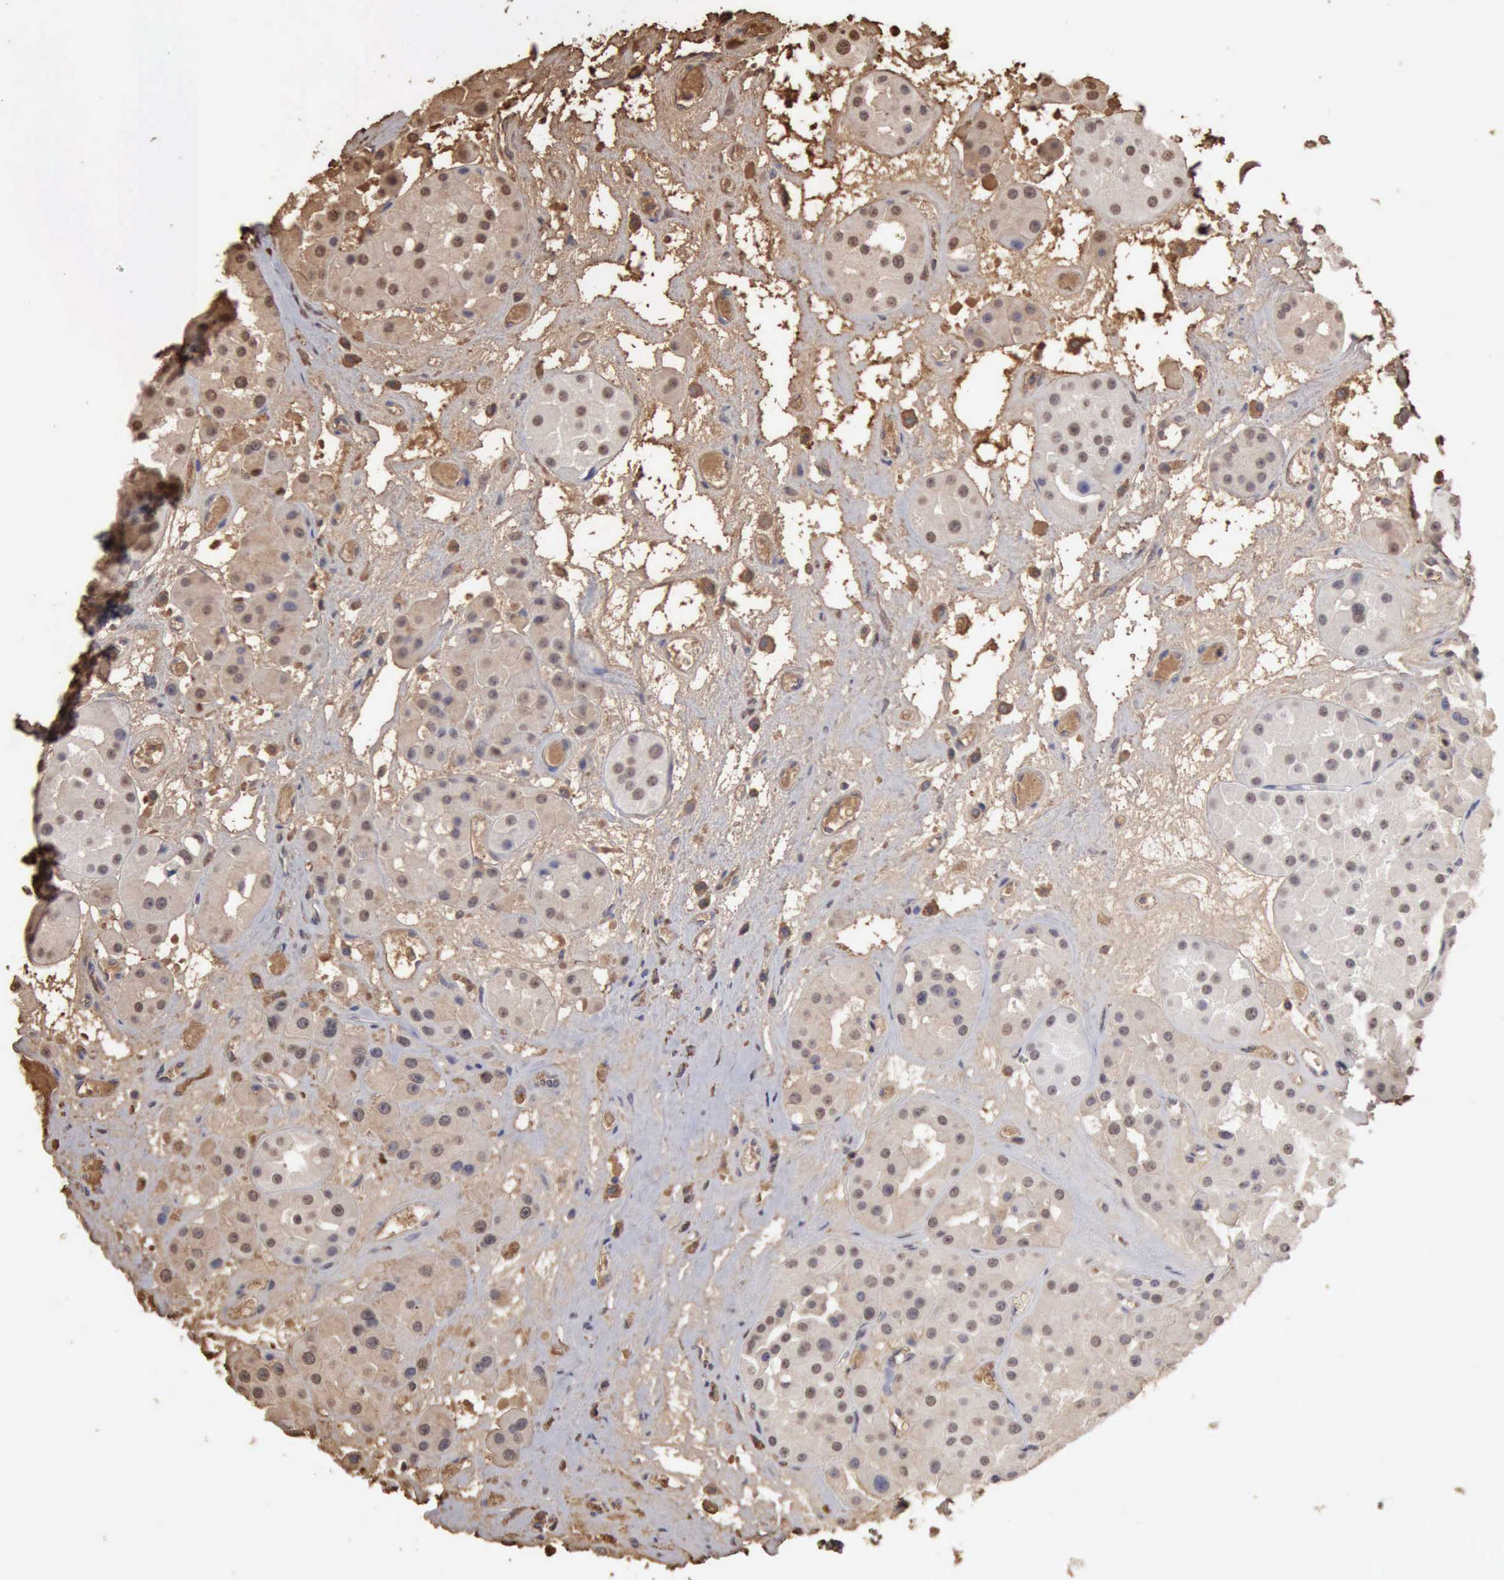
{"staining": {"intensity": "weak", "quantity": "25%-75%", "location": "cytoplasmic/membranous,nuclear"}, "tissue": "renal cancer", "cell_type": "Tumor cells", "image_type": "cancer", "snomed": [{"axis": "morphology", "description": "Adenocarcinoma, uncertain malignant potential"}, {"axis": "topography", "description": "Kidney"}], "caption": "This micrograph displays IHC staining of adenocarcinoma,  uncertain malignant potential (renal), with low weak cytoplasmic/membranous and nuclear staining in approximately 25%-75% of tumor cells.", "gene": "SERPINA1", "patient": {"sex": "male", "age": 63}}